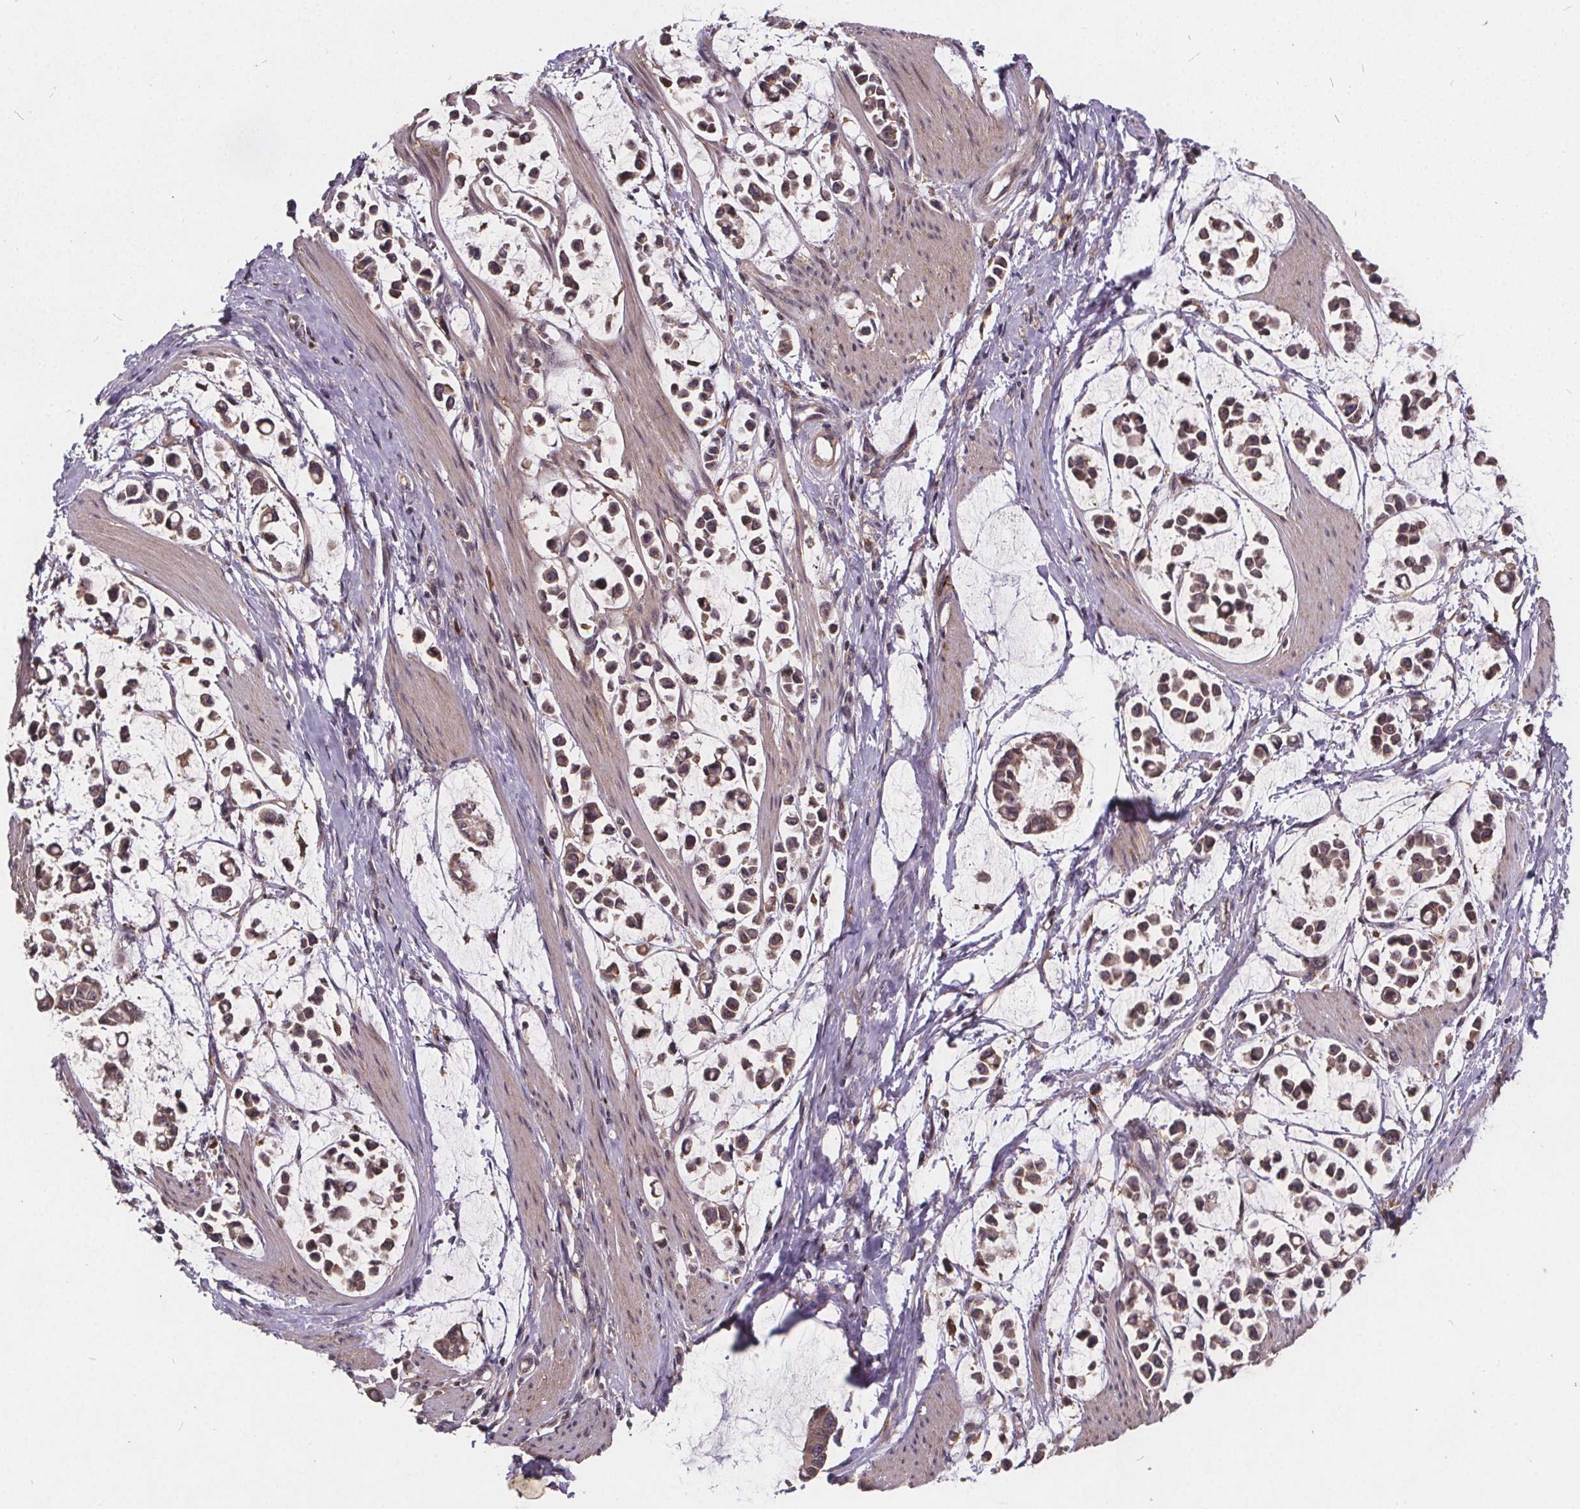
{"staining": {"intensity": "weak", "quantity": "25%-75%", "location": "cytoplasmic/membranous,nuclear"}, "tissue": "stomach cancer", "cell_type": "Tumor cells", "image_type": "cancer", "snomed": [{"axis": "morphology", "description": "Adenocarcinoma, NOS"}, {"axis": "topography", "description": "Stomach"}], "caption": "Immunohistochemistry of stomach cancer (adenocarcinoma) shows low levels of weak cytoplasmic/membranous and nuclear staining in approximately 25%-75% of tumor cells. (DAB (3,3'-diaminobenzidine) IHC with brightfield microscopy, high magnification).", "gene": "USP9X", "patient": {"sex": "male", "age": 82}}